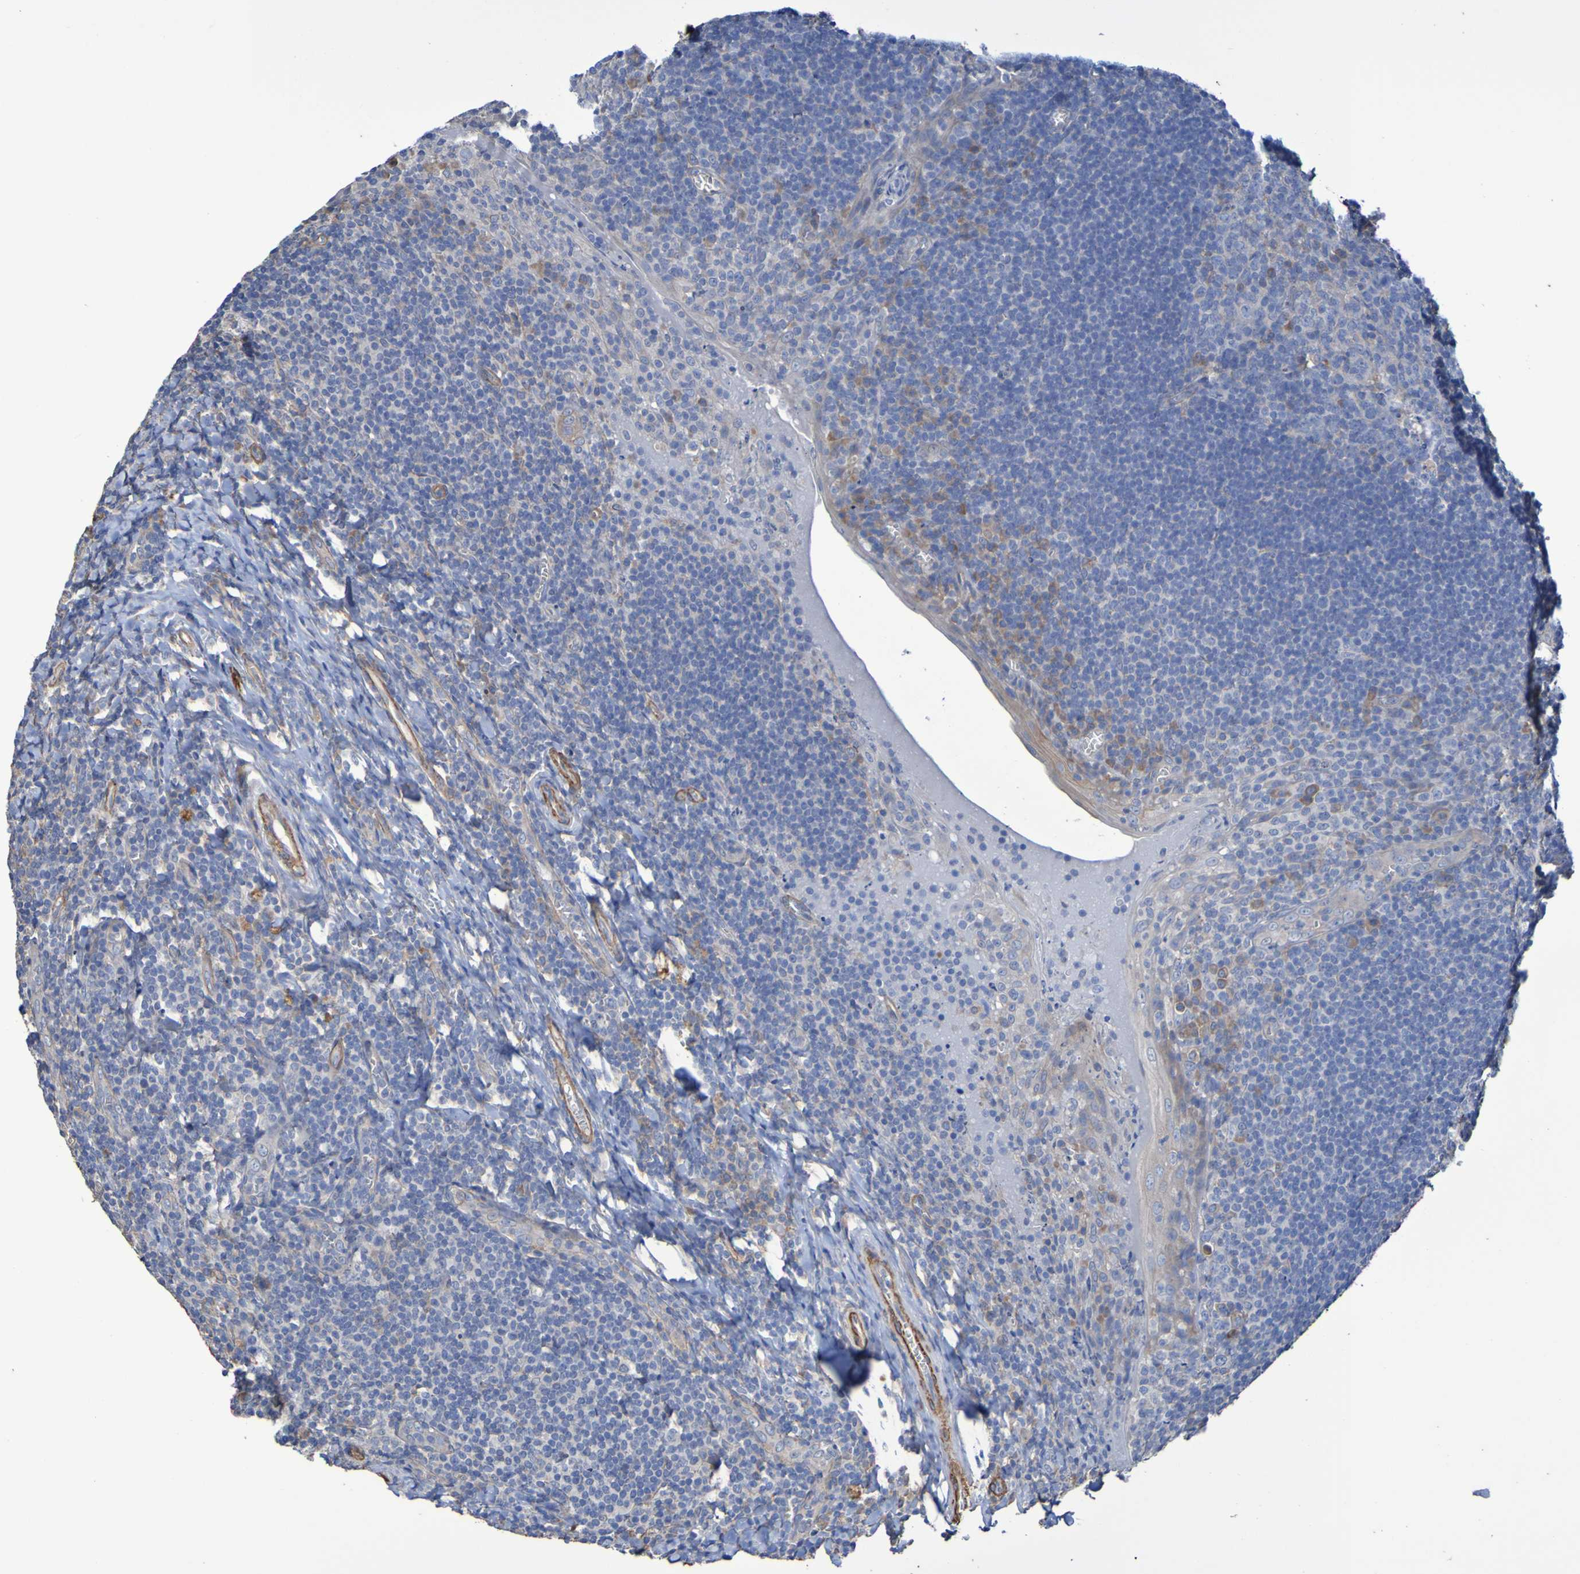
{"staining": {"intensity": "moderate", "quantity": "<25%", "location": "cytoplasmic/membranous"}, "tissue": "tonsil", "cell_type": "Germinal center cells", "image_type": "normal", "snomed": [{"axis": "morphology", "description": "Normal tissue, NOS"}, {"axis": "topography", "description": "Tonsil"}], "caption": "The image shows immunohistochemical staining of normal tonsil. There is moderate cytoplasmic/membranous staining is present in approximately <25% of germinal center cells. Immunohistochemistry stains the protein of interest in brown and the nuclei are stained blue.", "gene": "SRPRB", "patient": {"sex": "male", "age": 37}}